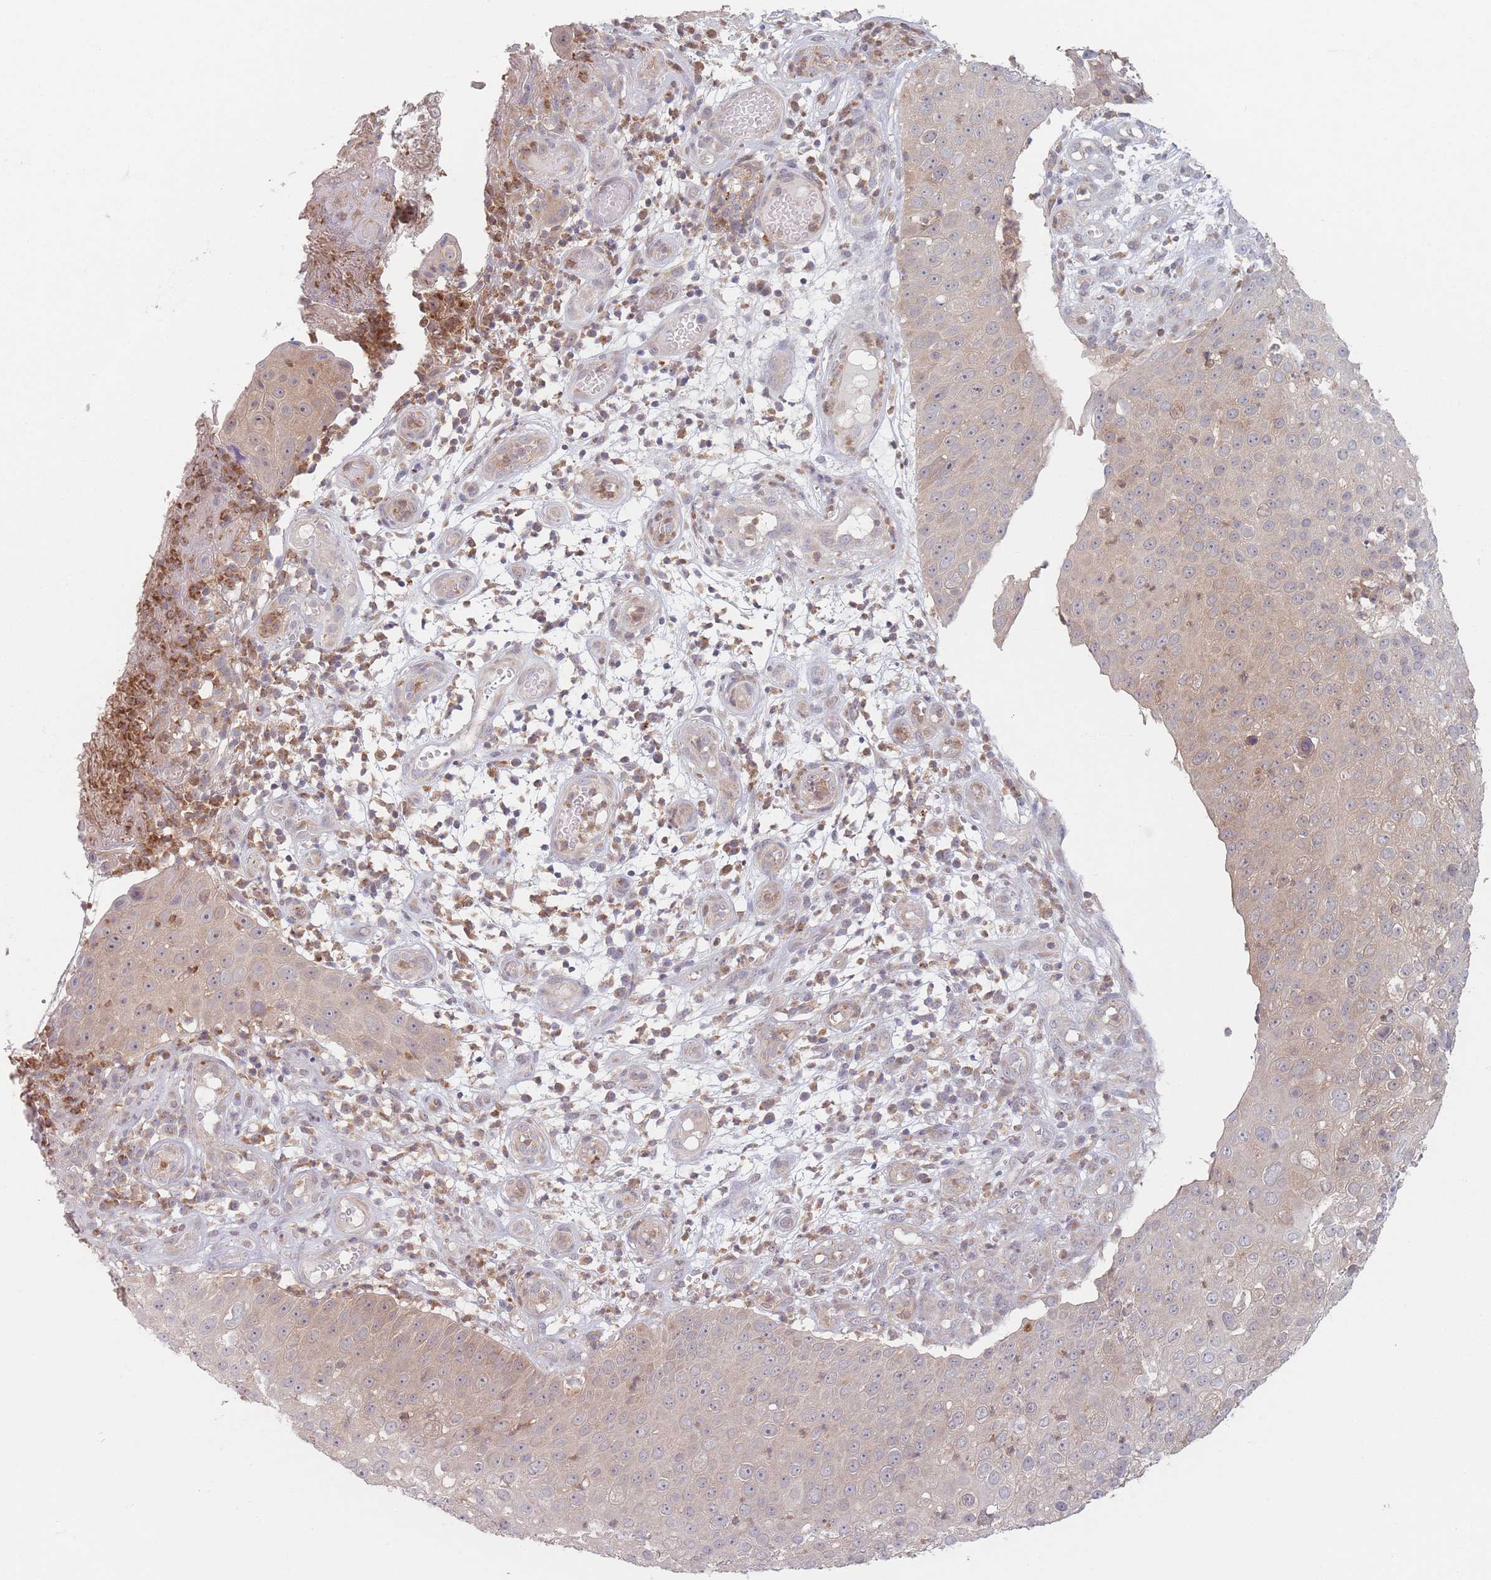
{"staining": {"intensity": "weak", "quantity": "25%-75%", "location": "cytoplasmic/membranous"}, "tissue": "skin cancer", "cell_type": "Tumor cells", "image_type": "cancer", "snomed": [{"axis": "morphology", "description": "Squamous cell carcinoma, NOS"}, {"axis": "topography", "description": "Skin"}], "caption": "Weak cytoplasmic/membranous protein positivity is appreciated in about 25%-75% of tumor cells in squamous cell carcinoma (skin). (DAB = brown stain, brightfield microscopy at high magnification).", "gene": "PPM1A", "patient": {"sex": "male", "age": 71}}